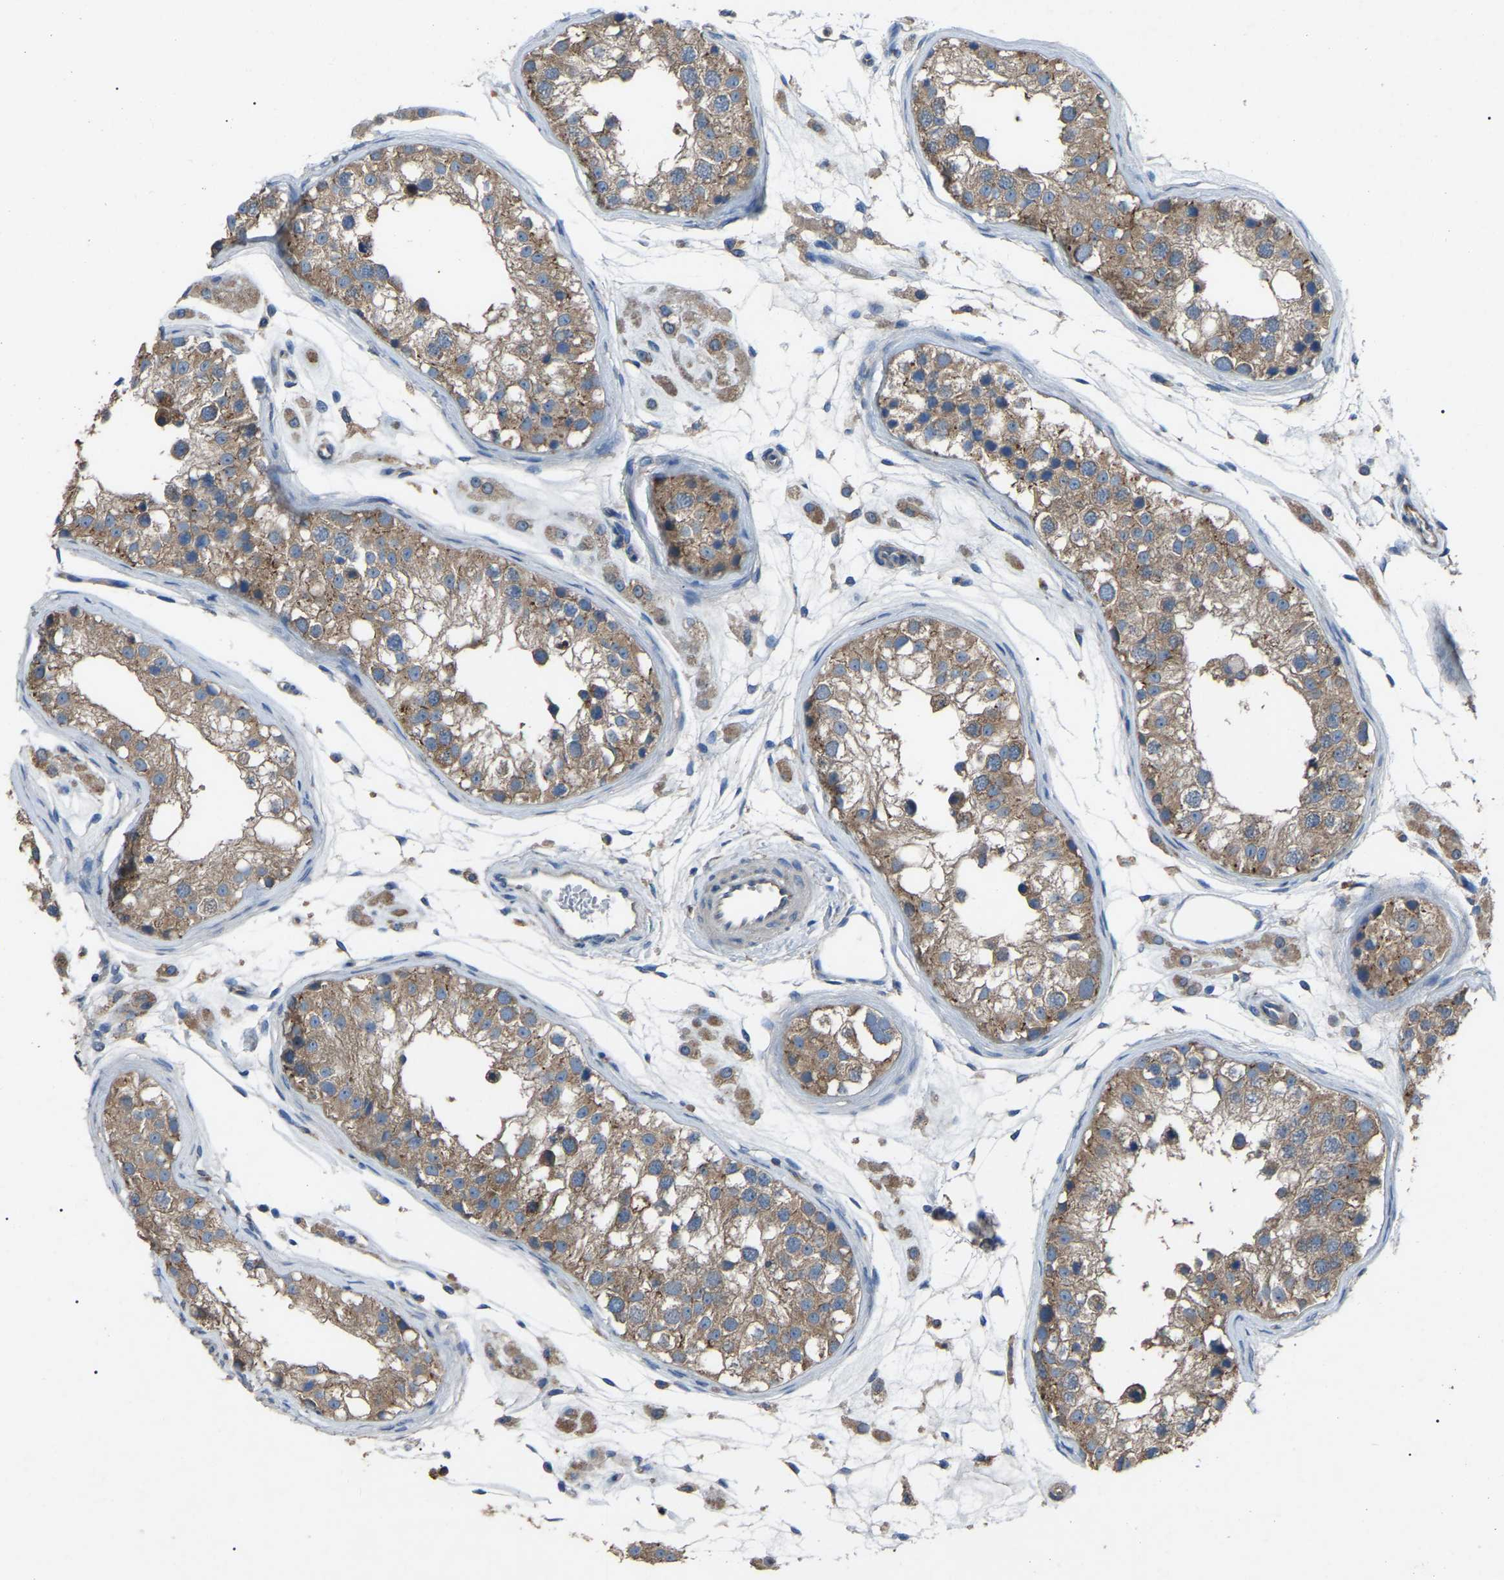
{"staining": {"intensity": "moderate", "quantity": ">75%", "location": "cytoplasmic/membranous"}, "tissue": "testis", "cell_type": "Cells in seminiferous ducts", "image_type": "normal", "snomed": [{"axis": "morphology", "description": "Normal tissue, NOS"}, {"axis": "morphology", "description": "Adenocarcinoma, metastatic, NOS"}, {"axis": "topography", "description": "Testis"}], "caption": "Testis stained with immunohistochemistry demonstrates moderate cytoplasmic/membranous positivity in approximately >75% of cells in seminiferous ducts. (Stains: DAB in brown, nuclei in blue, Microscopy: brightfield microscopy at high magnification).", "gene": "AIMP1", "patient": {"sex": "male", "age": 26}}